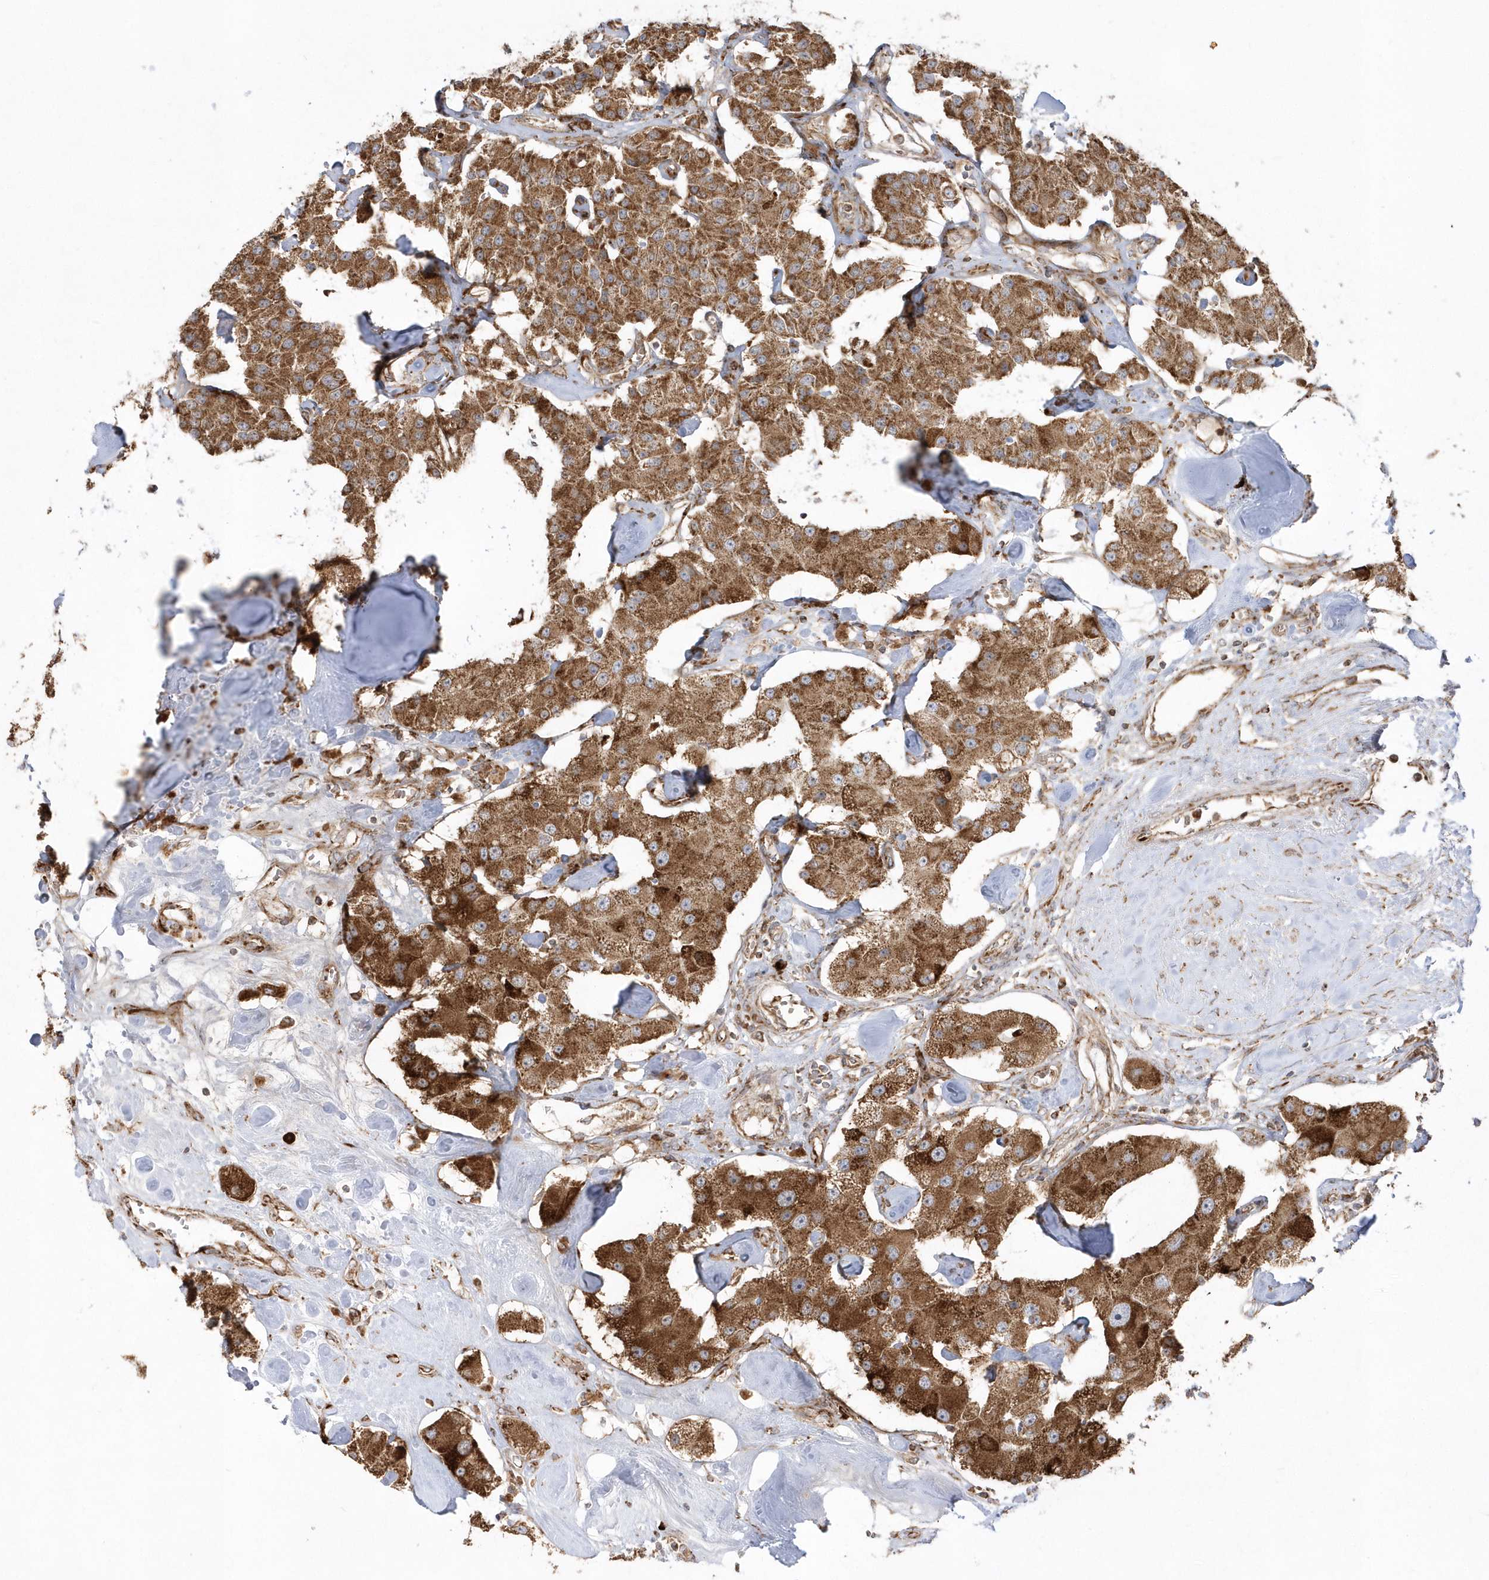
{"staining": {"intensity": "moderate", "quantity": ">75%", "location": "cytoplasmic/membranous"}, "tissue": "carcinoid", "cell_type": "Tumor cells", "image_type": "cancer", "snomed": [{"axis": "morphology", "description": "Carcinoid, malignant, NOS"}, {"axis": "topography", "description": "Pancreas"}], "caption": "IHC image of human malignant carcinoid stained for a protein (brown), which exhibits medium levels of moderate cytoplasmic/membranous positivity in approximately >75% of tumor cells.", "gene": "SH3BP2", "patient": {"sex": "male", "age": 41}}